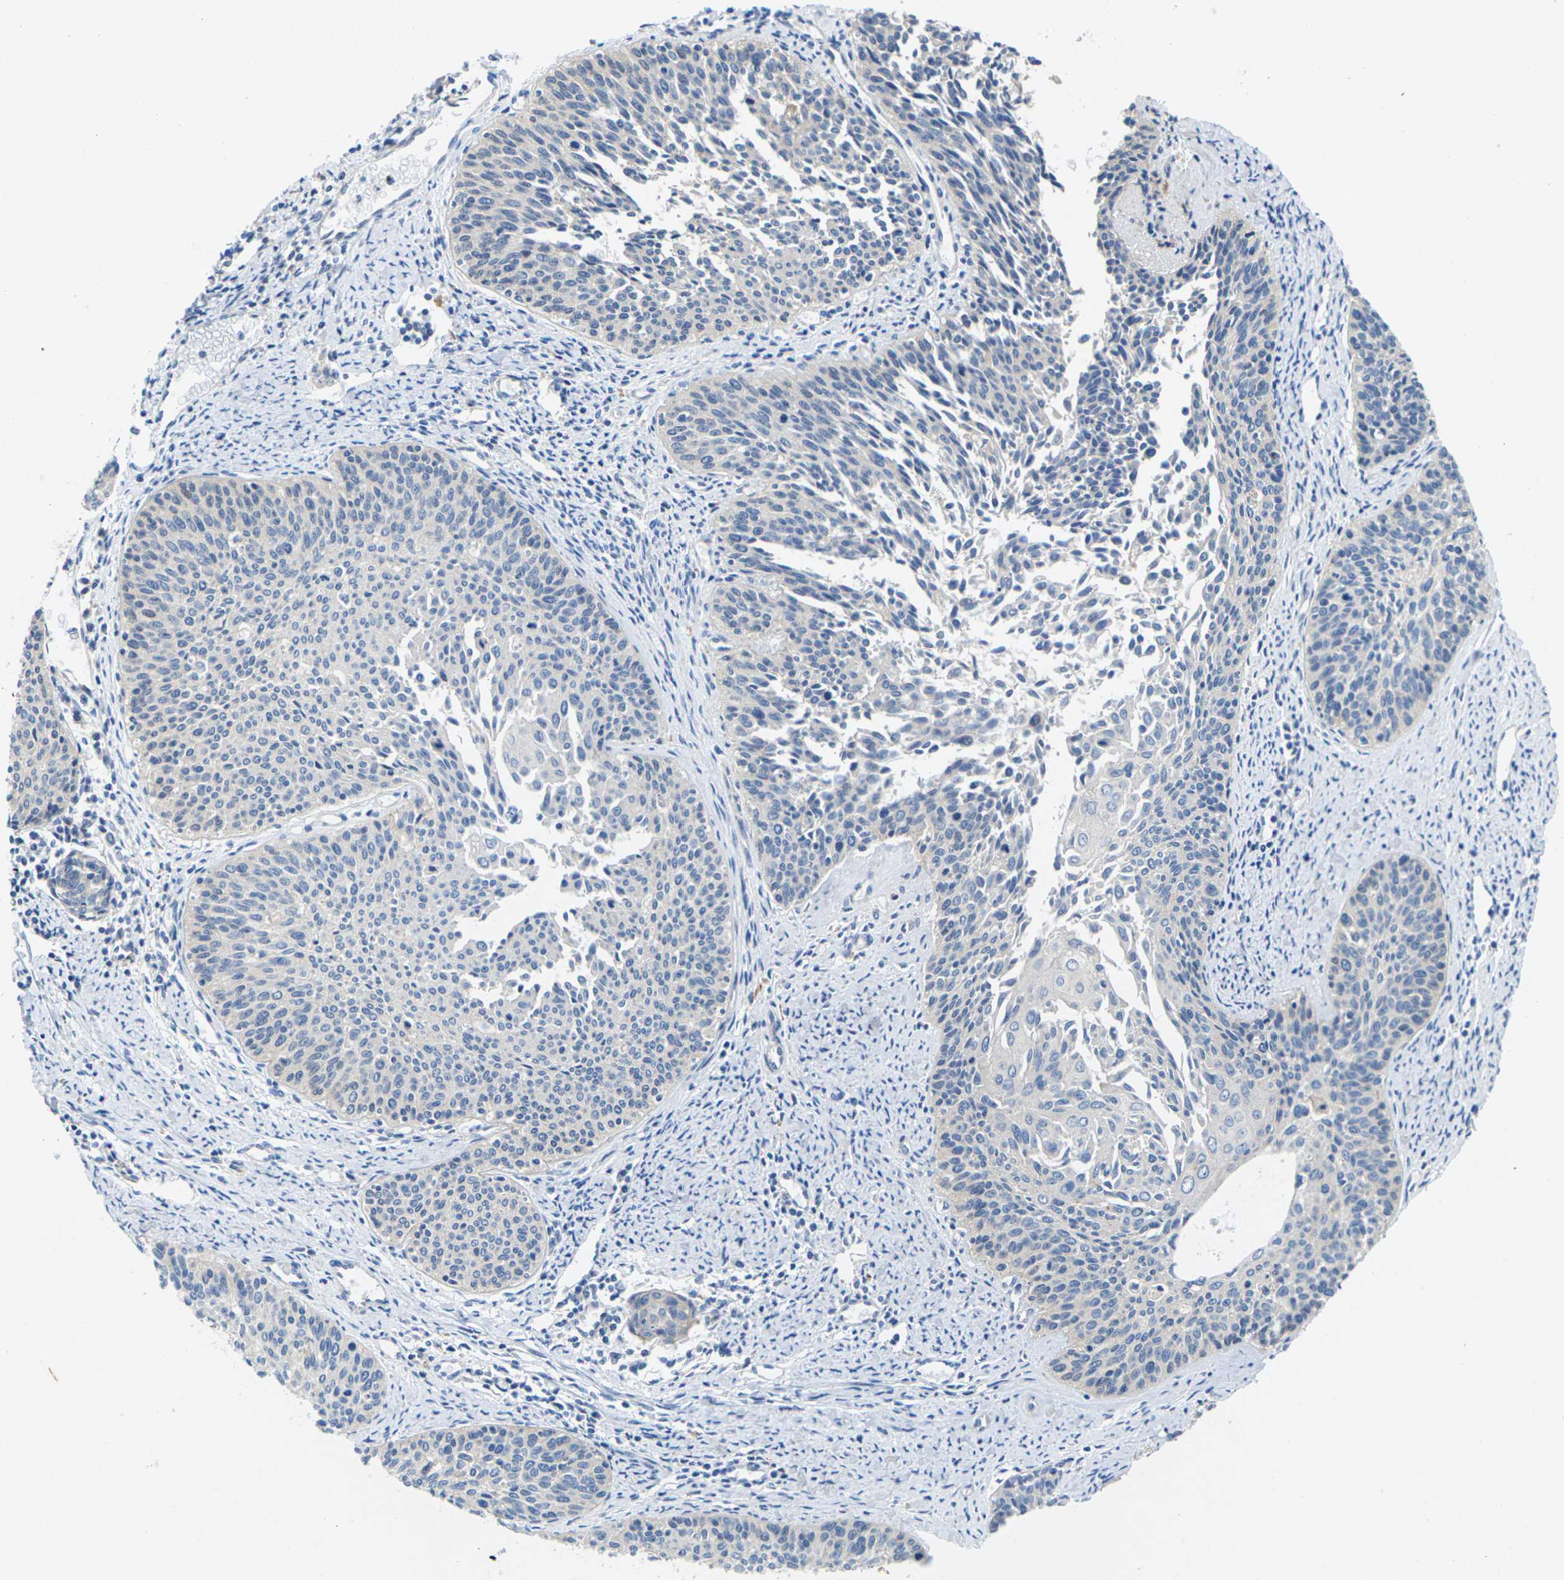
{"staining": {"intensity": "negative", "quantity": "none", "location": "none"}, "tissue": "cervical cancer", "cell_type": "Tumor cells", "image_type": "cancer", "snomed": [{"axis": "morphology", "description": "Squamous cell carcinoma, NOS"}, {"axis": "topography", "description": "Cervix"}], "caption": "Photomicrograph shows no protein staining in tumor cells of cervical cancer tissue. The staining is performed using DAB brown chromogen with nuclei counter-stained in using hematoxylin.", "gene": "SCNN1A", "patient": {"sex": "female", "age": 55}}